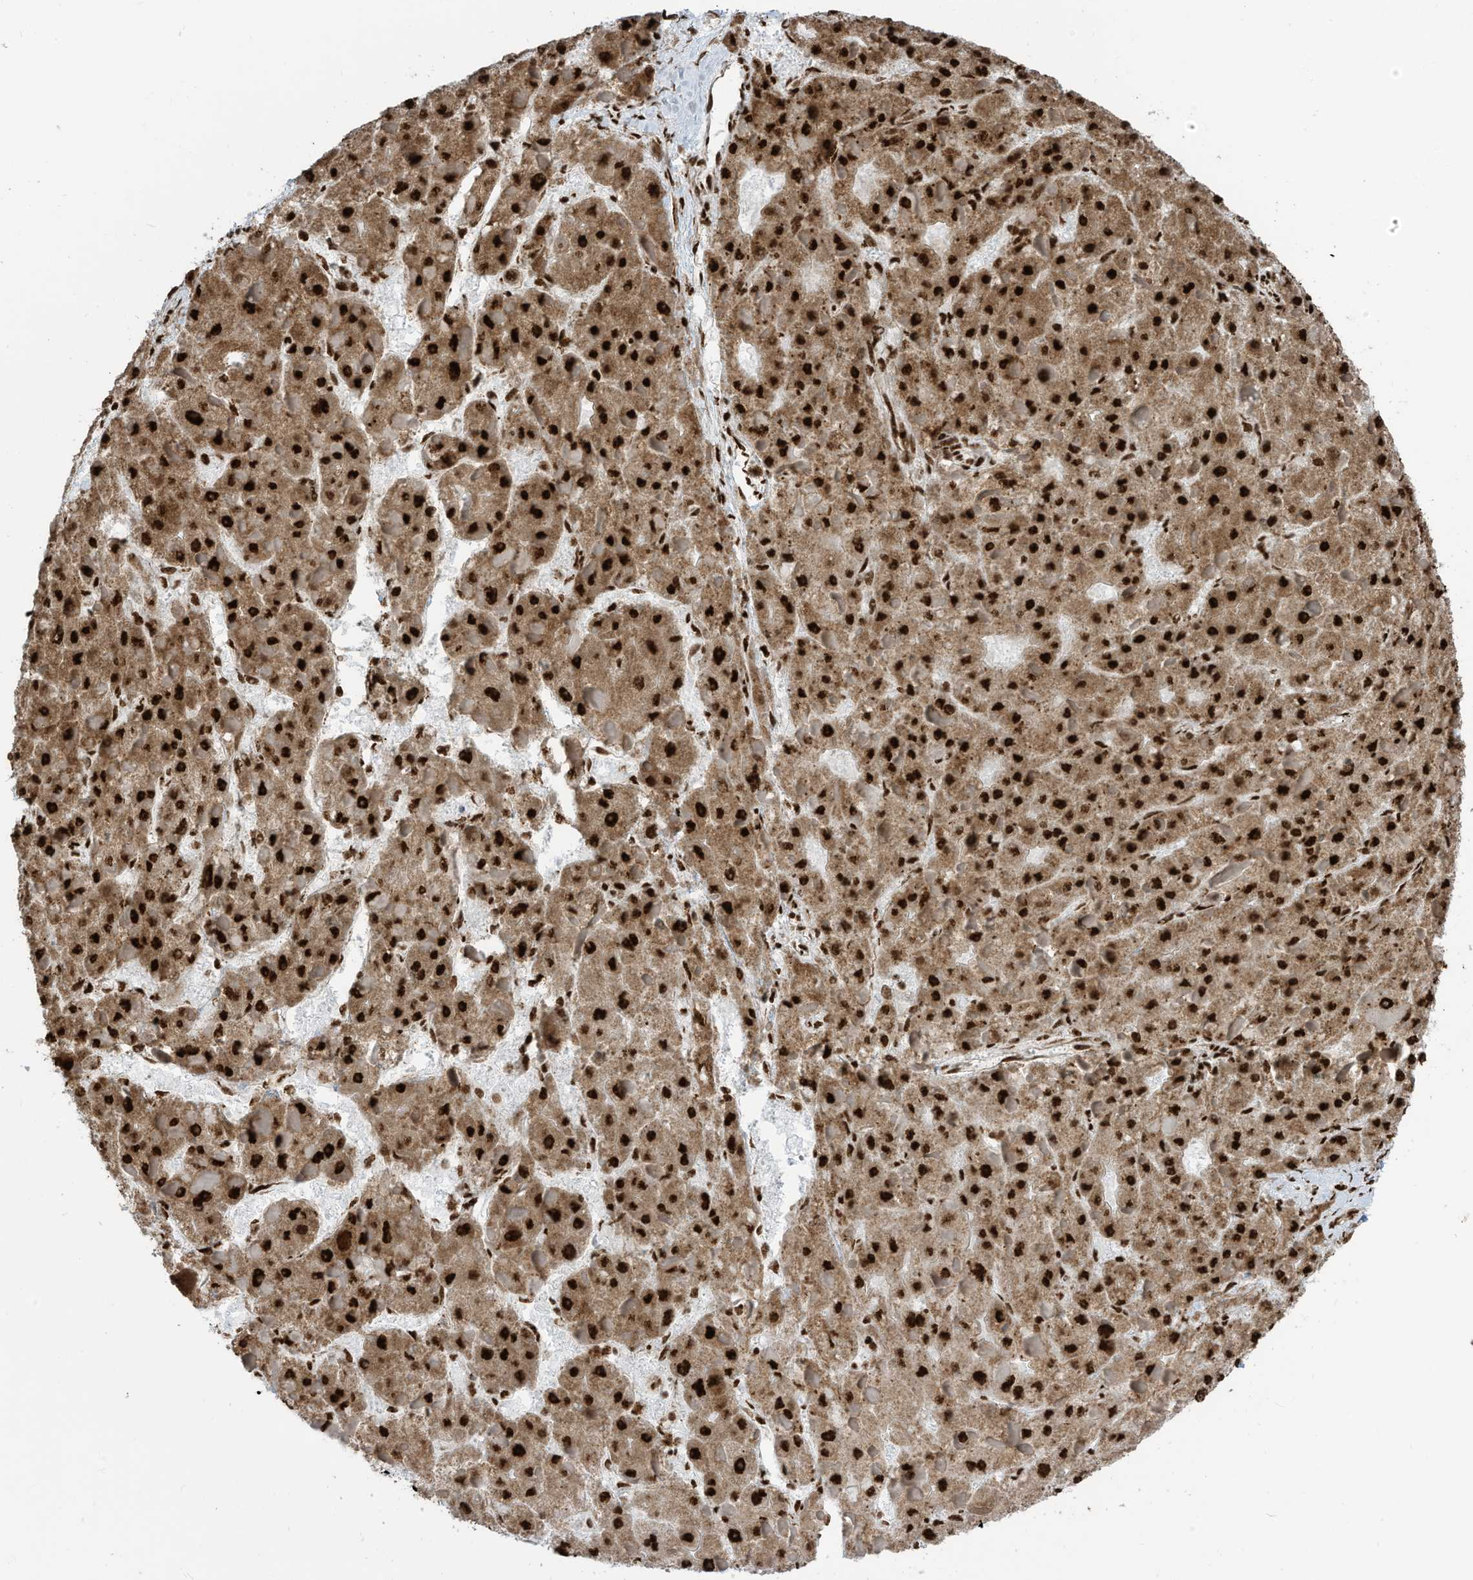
{"staining": {"intensity": "strong", "quantity": ">75%", "location": "cytoplasmic/membranous,nuclear"}, "tissue": "liver cancer", "cell_type": "Tumor cells", "image_type": "cancer", "snomed": [{"axis": "morphology", "description": "Carcinoma, Hepatocellular, NOS"}, {"axis": "topography", "description": "Liver"}], "caption": "Protein expression analysis of human liver cancer (hepatocellular carcinoma) reveals strong cytoplasmic/membranous and nuclear positivity in approximately >75% of tumor cells.", "gene": "LBH", "patient": {"sex": "female", "age": 73}}